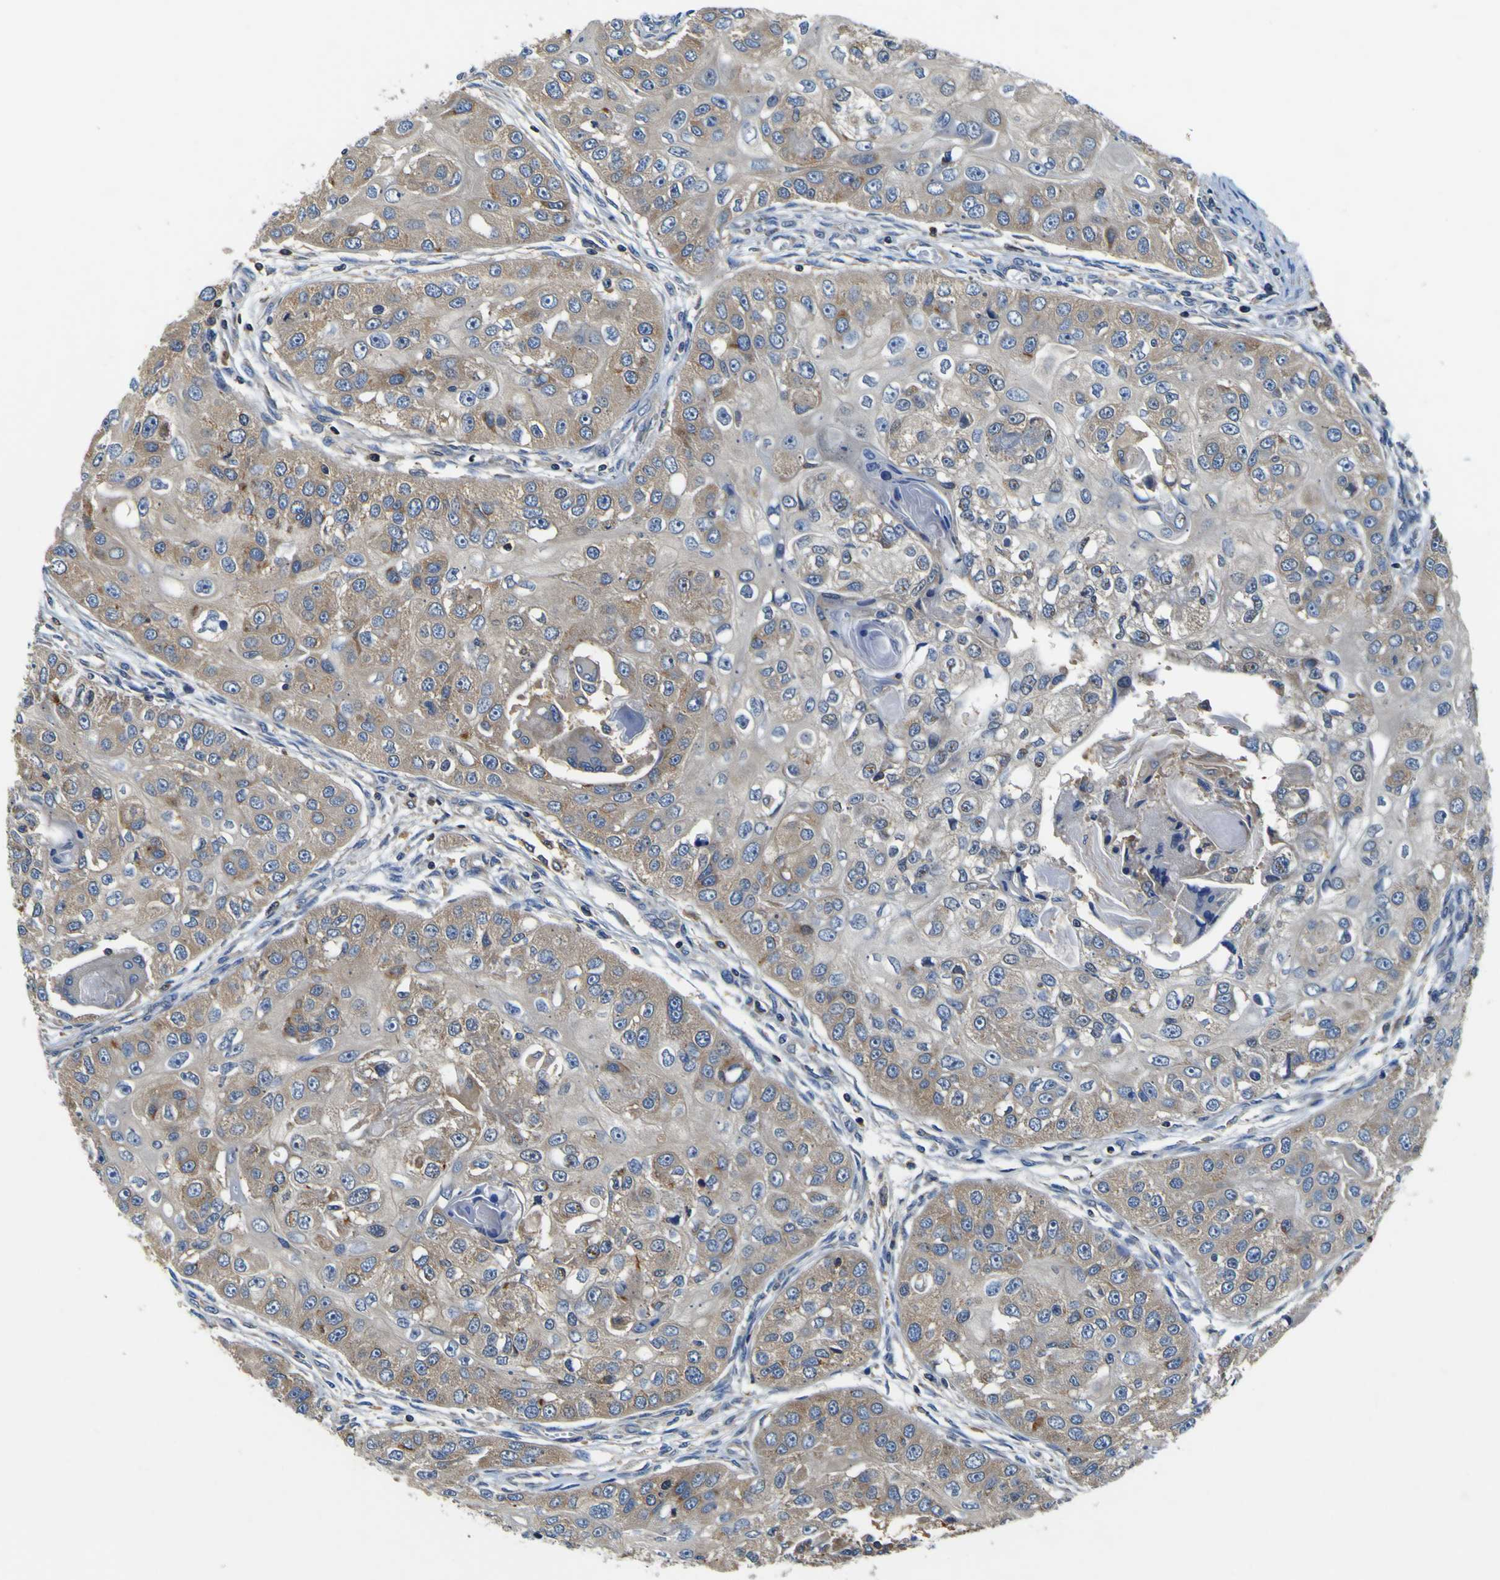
{"staining": {"intensity": "weak", "quantity": ">75%", "location": "cytoplasmic/membranous"}, "tissue": "head and neck cancer", "cell_type": "Tumor cells", "image_type": "cancer", "snomed": [{"axis": "morphology", "description": "Normal tissue, NOS"}, {"axis": "morphology", "description": "Squamous cell carcinoma, NOS"}, {"axis": "topography", "description": "Skeletal muscle"}, {"axis": "topography", "description": "Head-Neck"}], "caption": "This histopathology image reveals head and neck cancer stained with immunohistochemistry to label a protein in brown. The cytoplasmic/membranous of tumor cells show weak positivity for the protein. Nuclei are counter-stained blue.", "gene": "CNR2", "patient": {"sex": "male", "age": 51}}